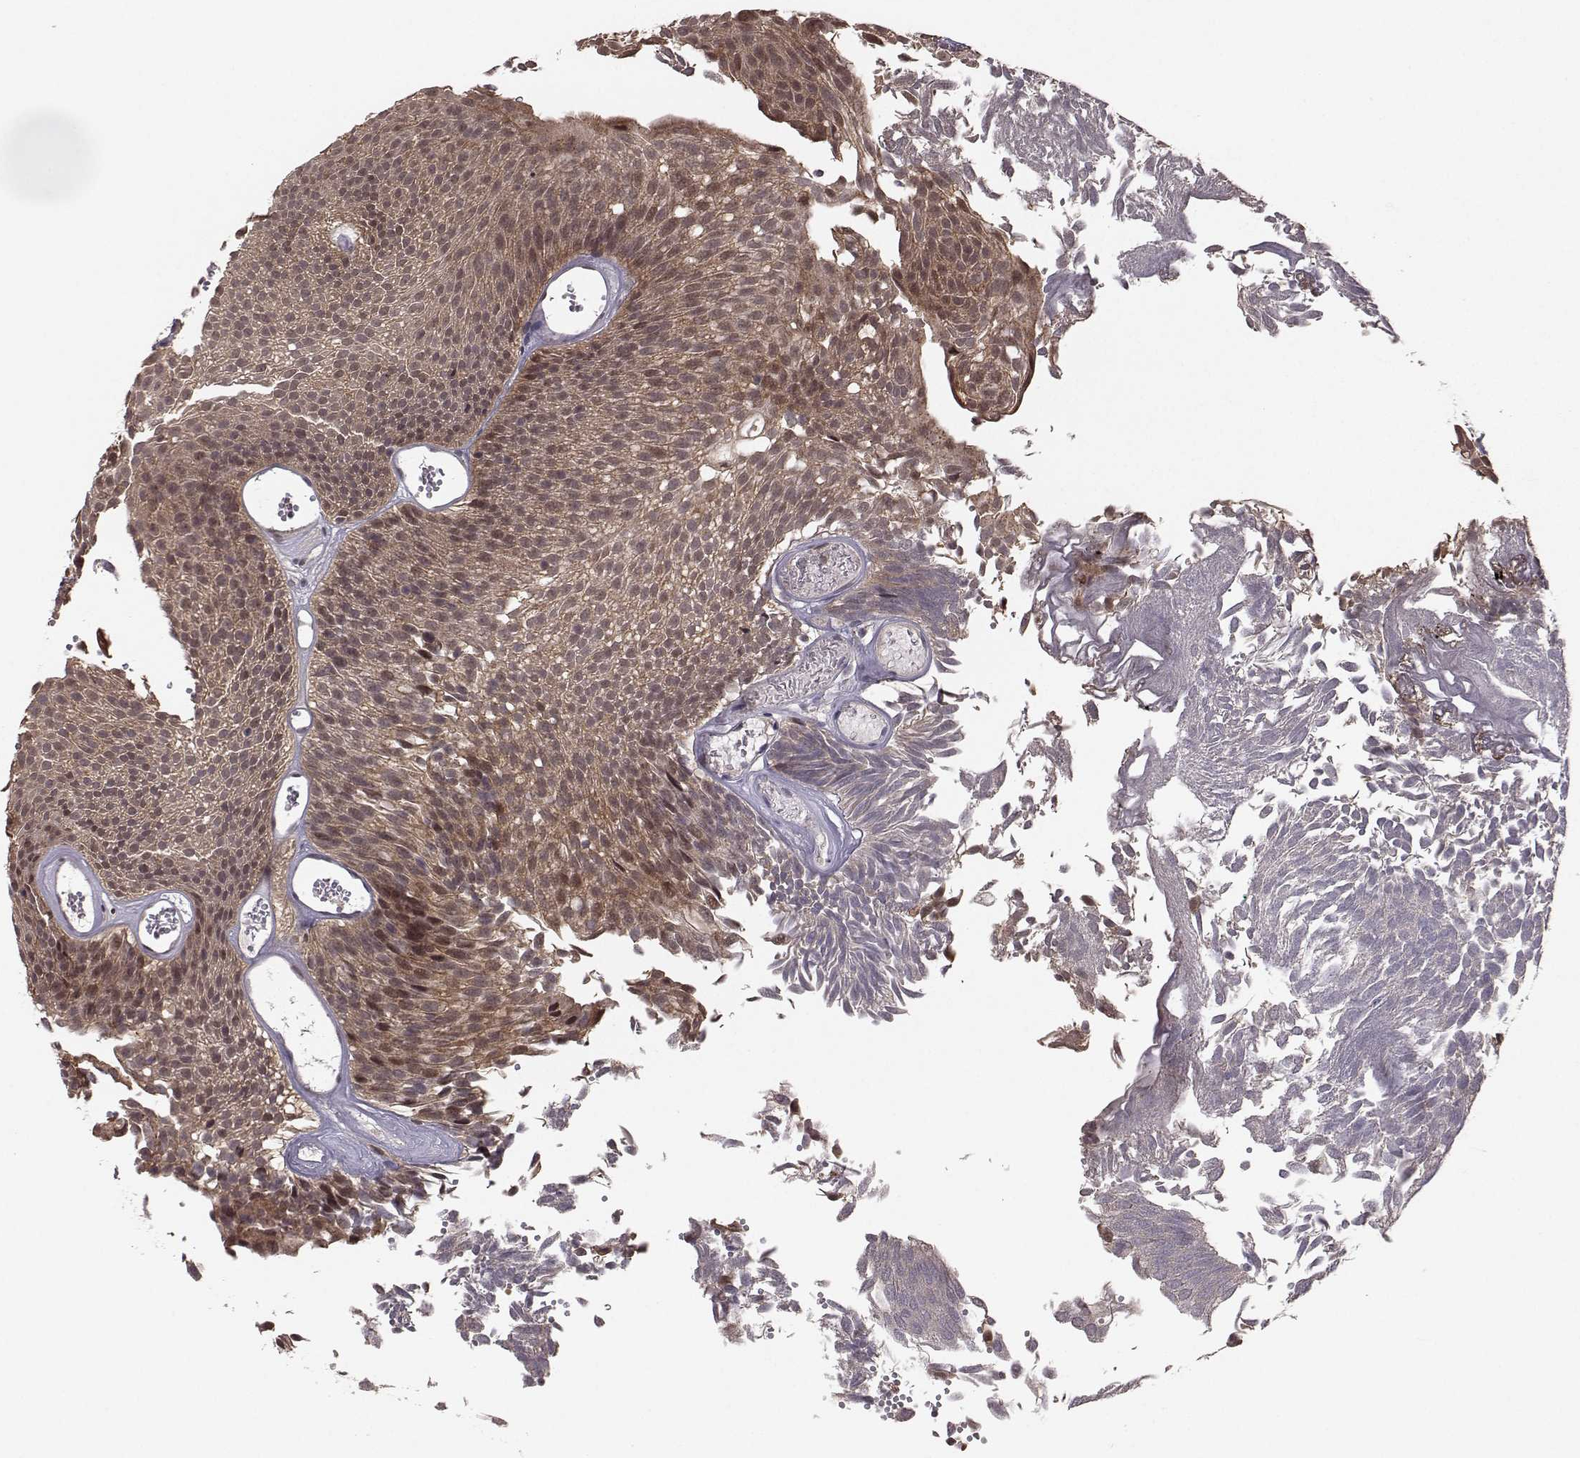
{"staining": {"intensity": "moderate", "quantity": ">75%", "location": "cytoplasmic/membranous"}, "tissue": "urothelial cancer", "cell_type": "Tumor cells", "image_type": "cancer", "snomed": [{"axis": "morphology", "description": "Urothelial carcinoma, Low grade"}, {"axis": "topography", "description": "Urinary bladder"}], "caption": "Brown immunohistochemical staining in human urothelial carcinoma (low-grade) exhibits moderate cytoplasmic/membranous expression in approximately >75% of tumor cells.", "gene": "PLEKHG3", "patient": {"sex": "male", "age": 52}}